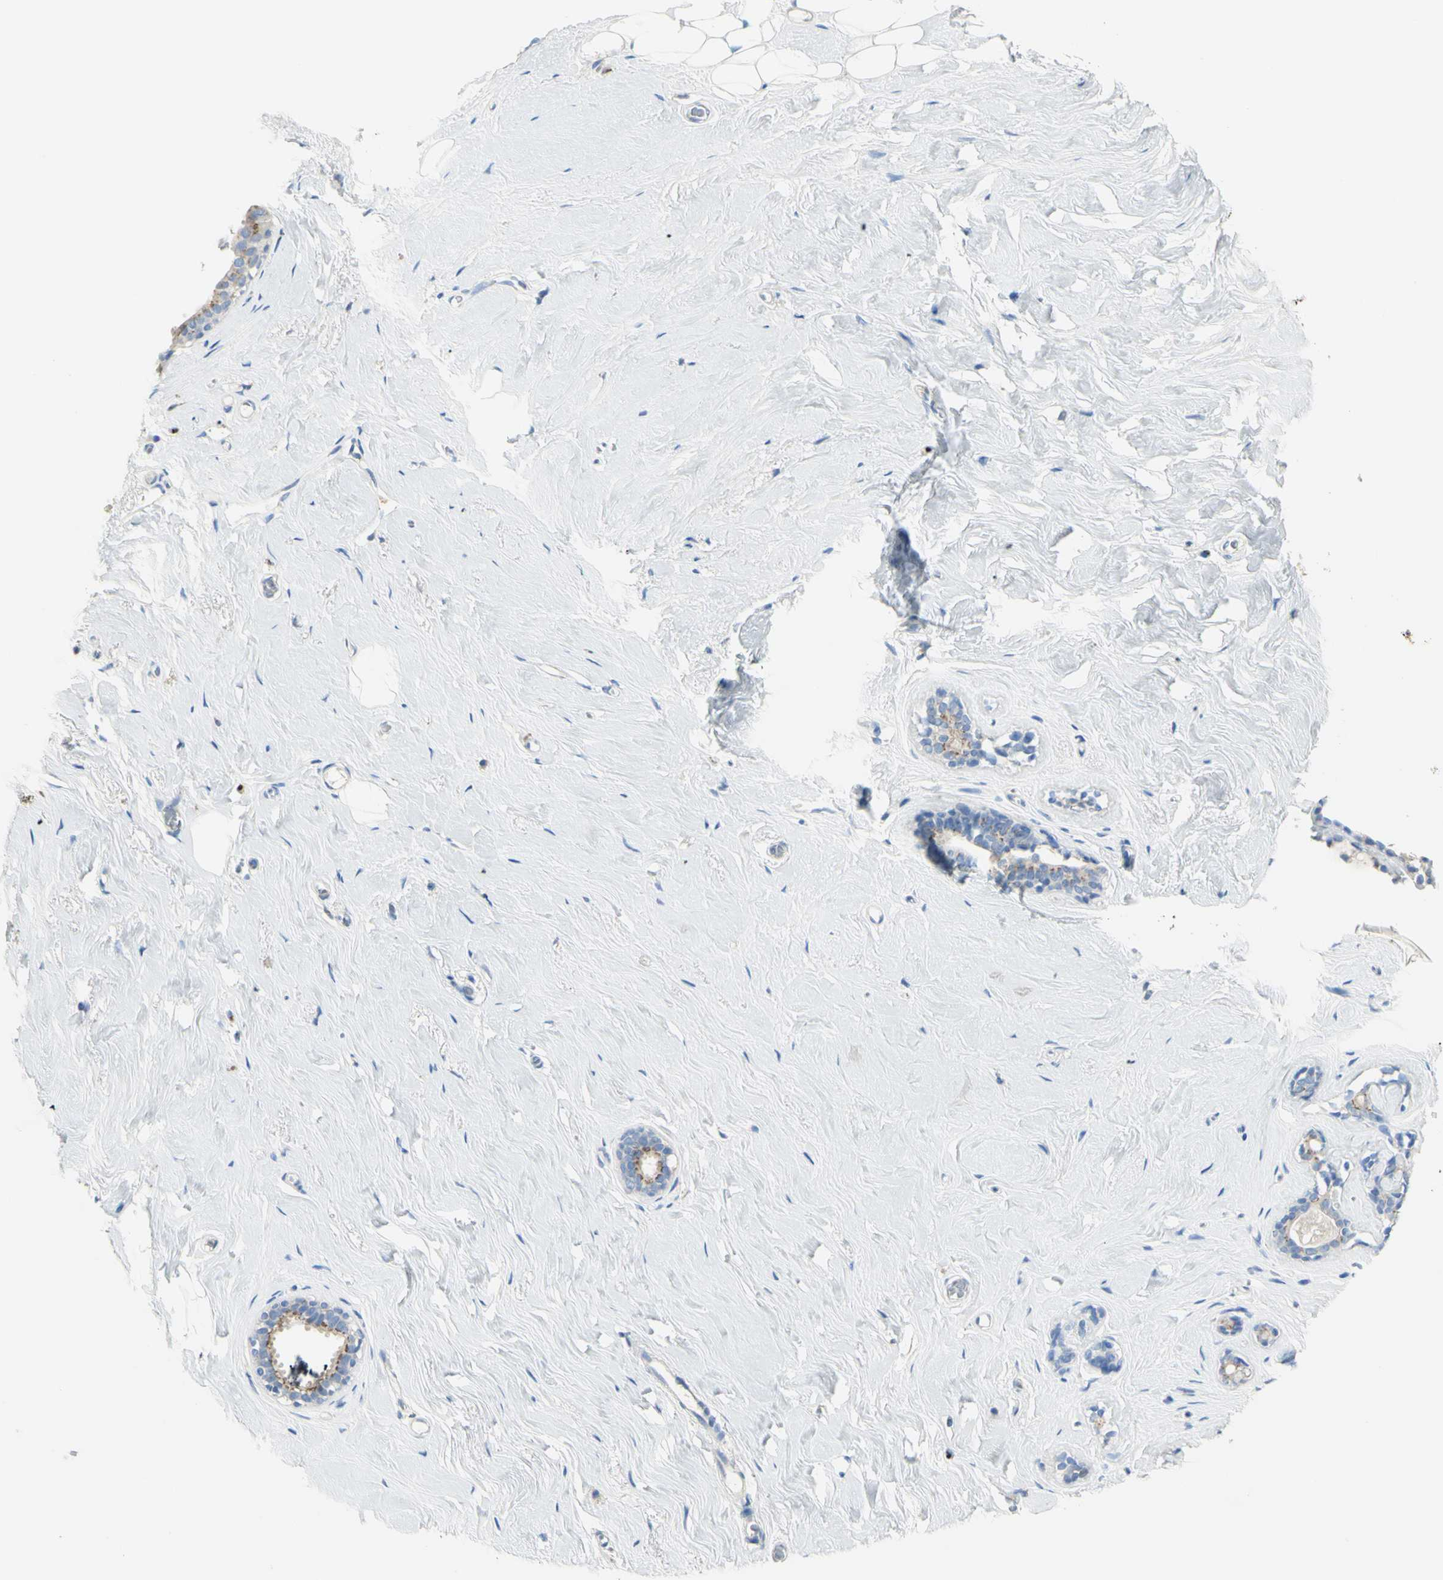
{"staining": {"intensity": "negative", "quantity": "none", "location": "none"}, "tissue": "breast", "cell_type": "Adipocytes", "image_type": "normal", "snomed": [{"axis": "morphology", "description": "Normal tissue, NOS"}, {"axis": "topography", "description": "Breast"}], "caption": "Immunohistochemical staining of normal breast exhibits no significant staining in adipocytes.", "gene": "B4GALT3", "patient": {"sex": "female", "age": 75}}